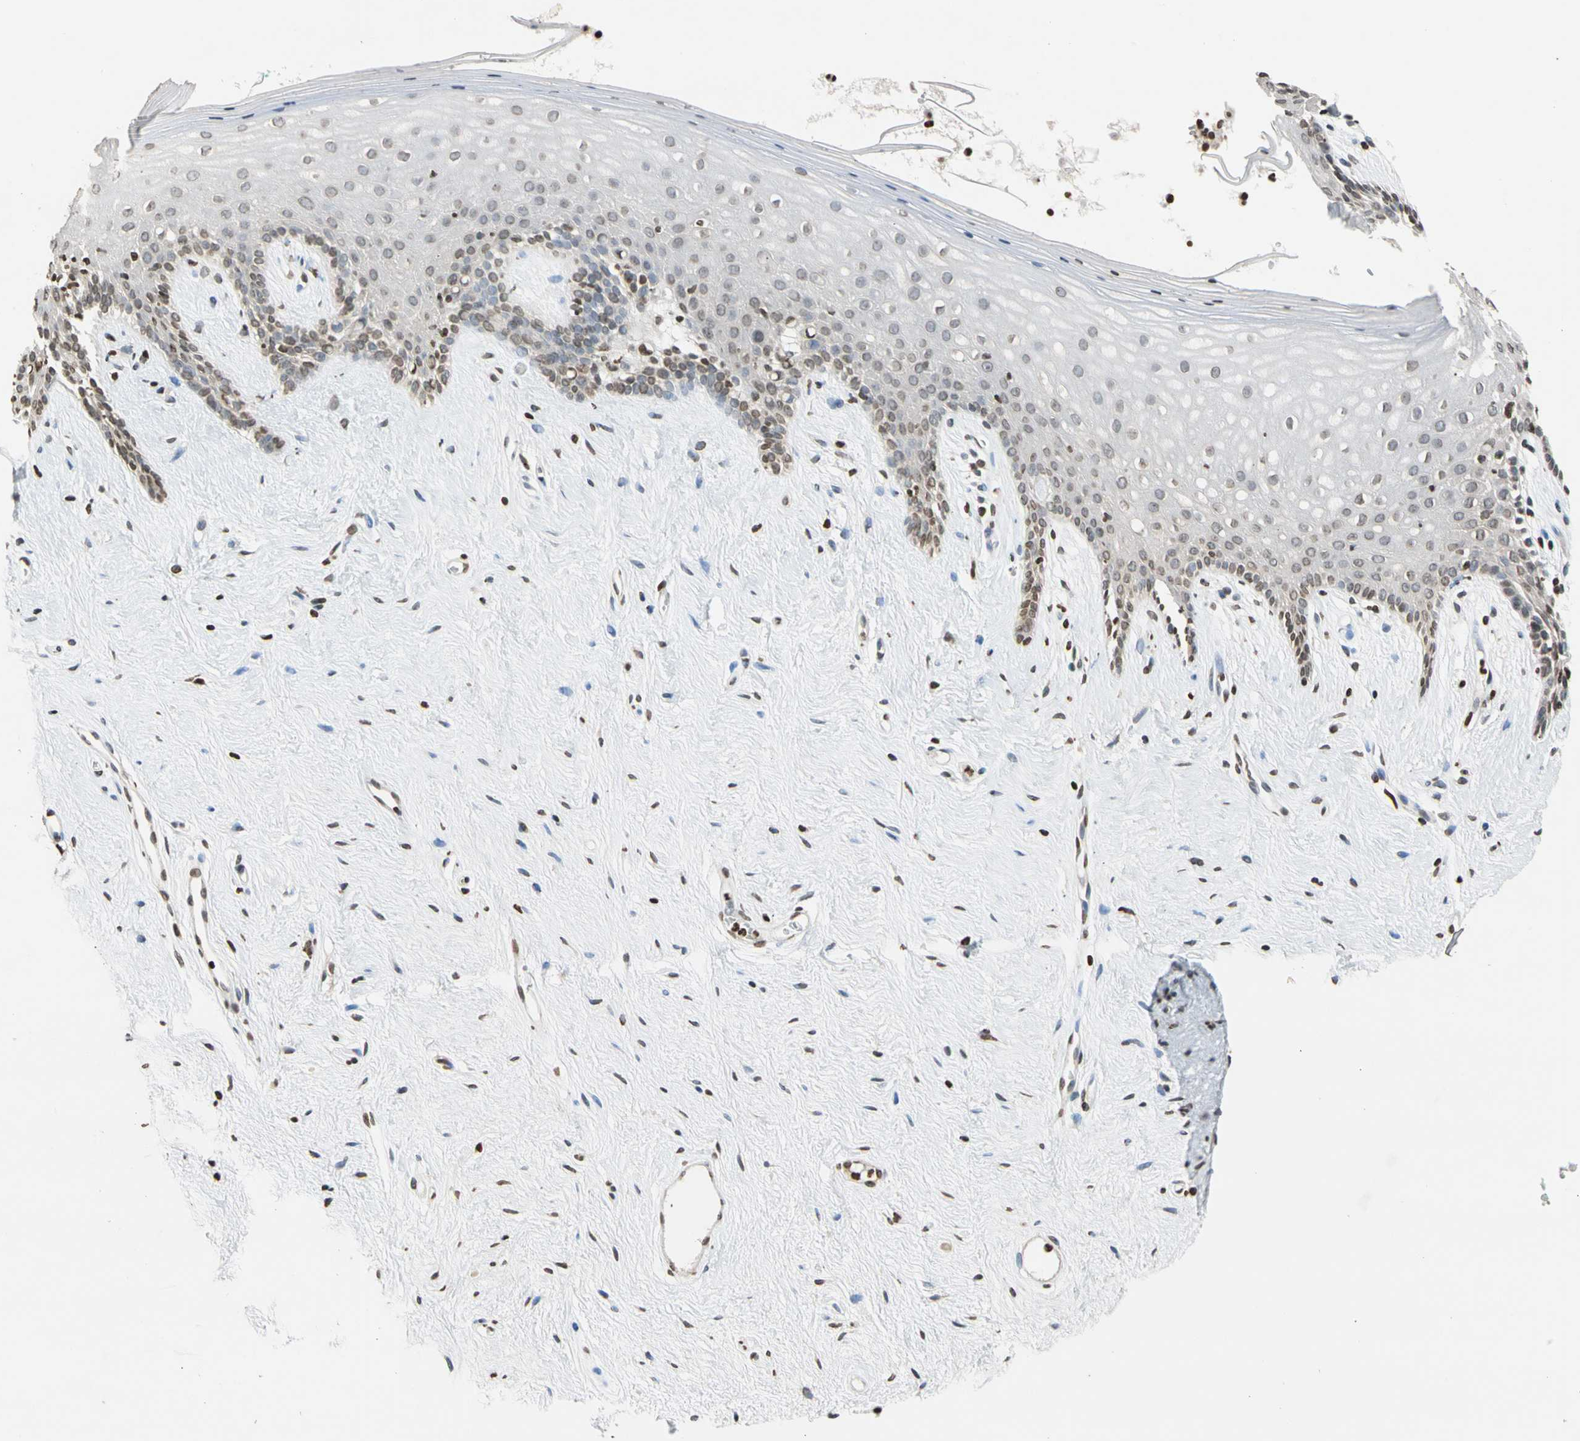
{"staining": {"intensity": "weak", "quantity": "25%-75%", "location": "cytoplasmic/membranous,nuclear"}, "tissue": "vagina", "cell_type": "Squamous epithelial cells", "image_type": "normal", "snomed": [{"axis": "morphology", "description": "Normal tissue, NOS"}, {"axis": "topography", "description": "Vagina"}], "caption": "A low amount of weak cytoplasmic/membranous,nuclear staining is present in about 25%-75% of squamous epithelial cells in unremarkable vagina.", "gene": "GPX4", "patient": {"sex": "female", "age": 44}}